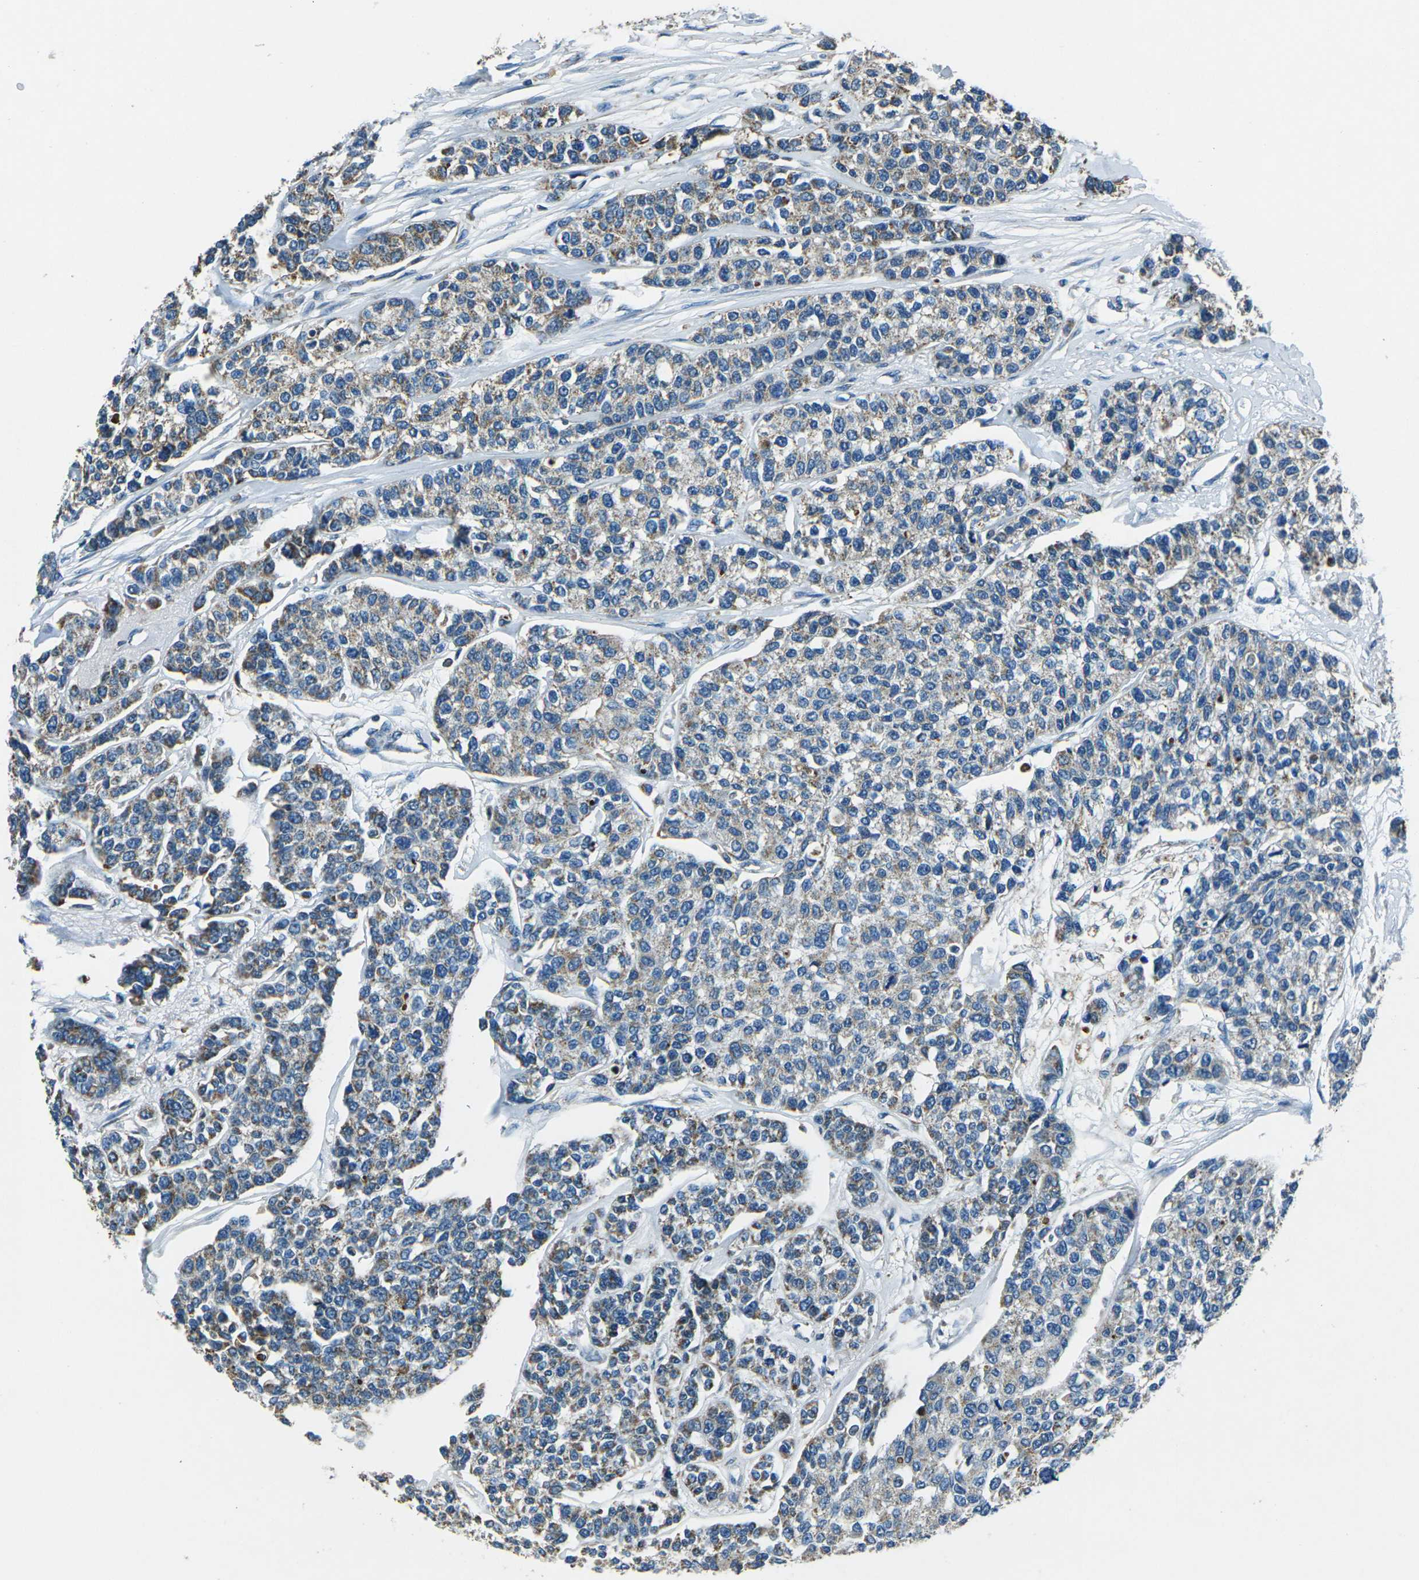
{"staining": {"intensity": "weak", "quantity": ">75%", "location": "cytoplasmic/membranous"}, "tissue": "breast cancer", "cell_type": "Tumor cells", "image_type": "cancer", "snomed": [{"axis": "morphology", "description": "Duct carcinoma"}, {"axis": "topography", "description": "Breast"}], "caption": "Human breast cancer stained with a protein marker shows weak staining in tumor cells.", "gene": "IRF3", "patient": {"sex": "female", "age": 51}}